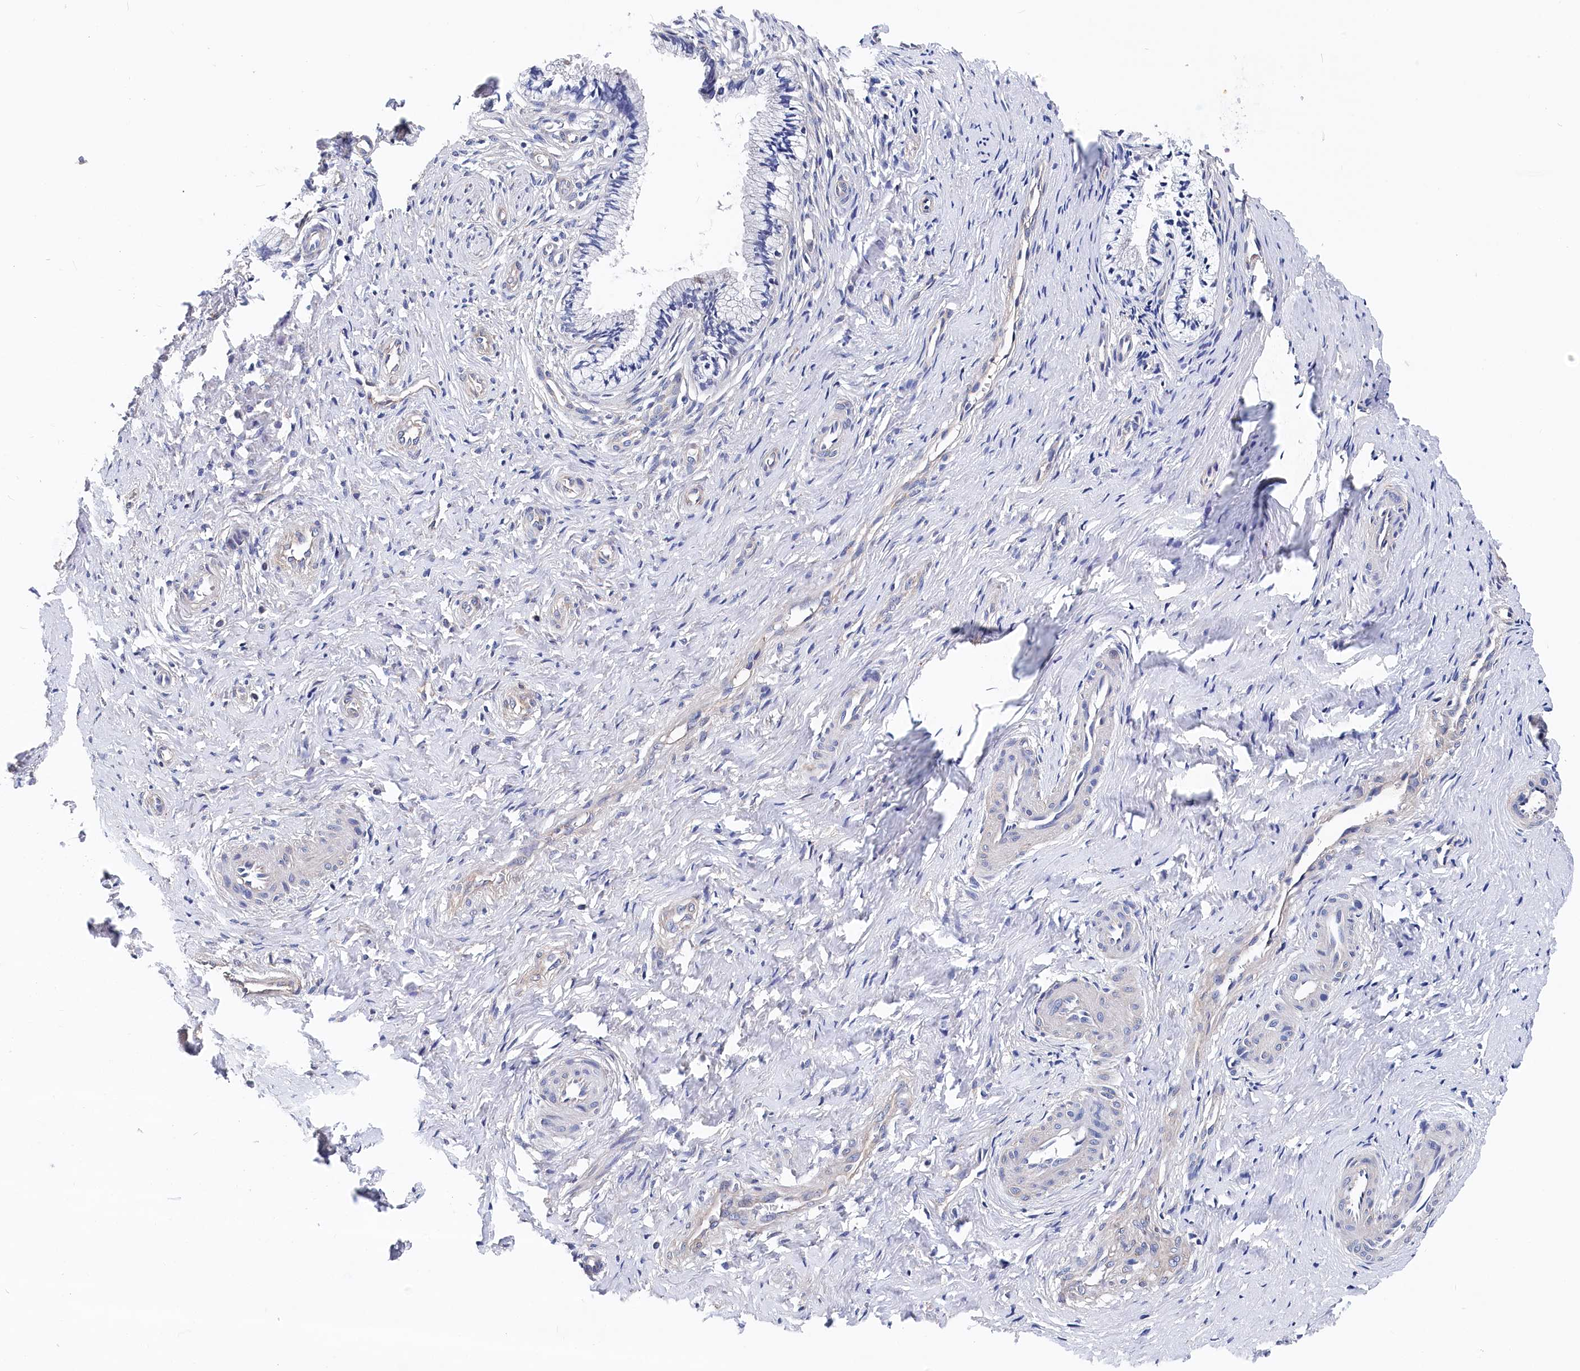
{"staining": {"intensity": "negative", "quantity": "none", "location": "none"}, "tissue": "cervix", "cell_type": "Glandular cells", "image_type": "normal", "snomed": [{"axis": "morphology", "description": "Normal tissue, NOS"}, {"axis": "topography", "description": "Cervix"}], "caption": "DAB (3,3'-diaminobenzidine) immunohistochemical staining of benign human cervix displays no significant expression in glandular cells.", "gene": "BHMT", "patient": {"sex": "female", "age": 36}}